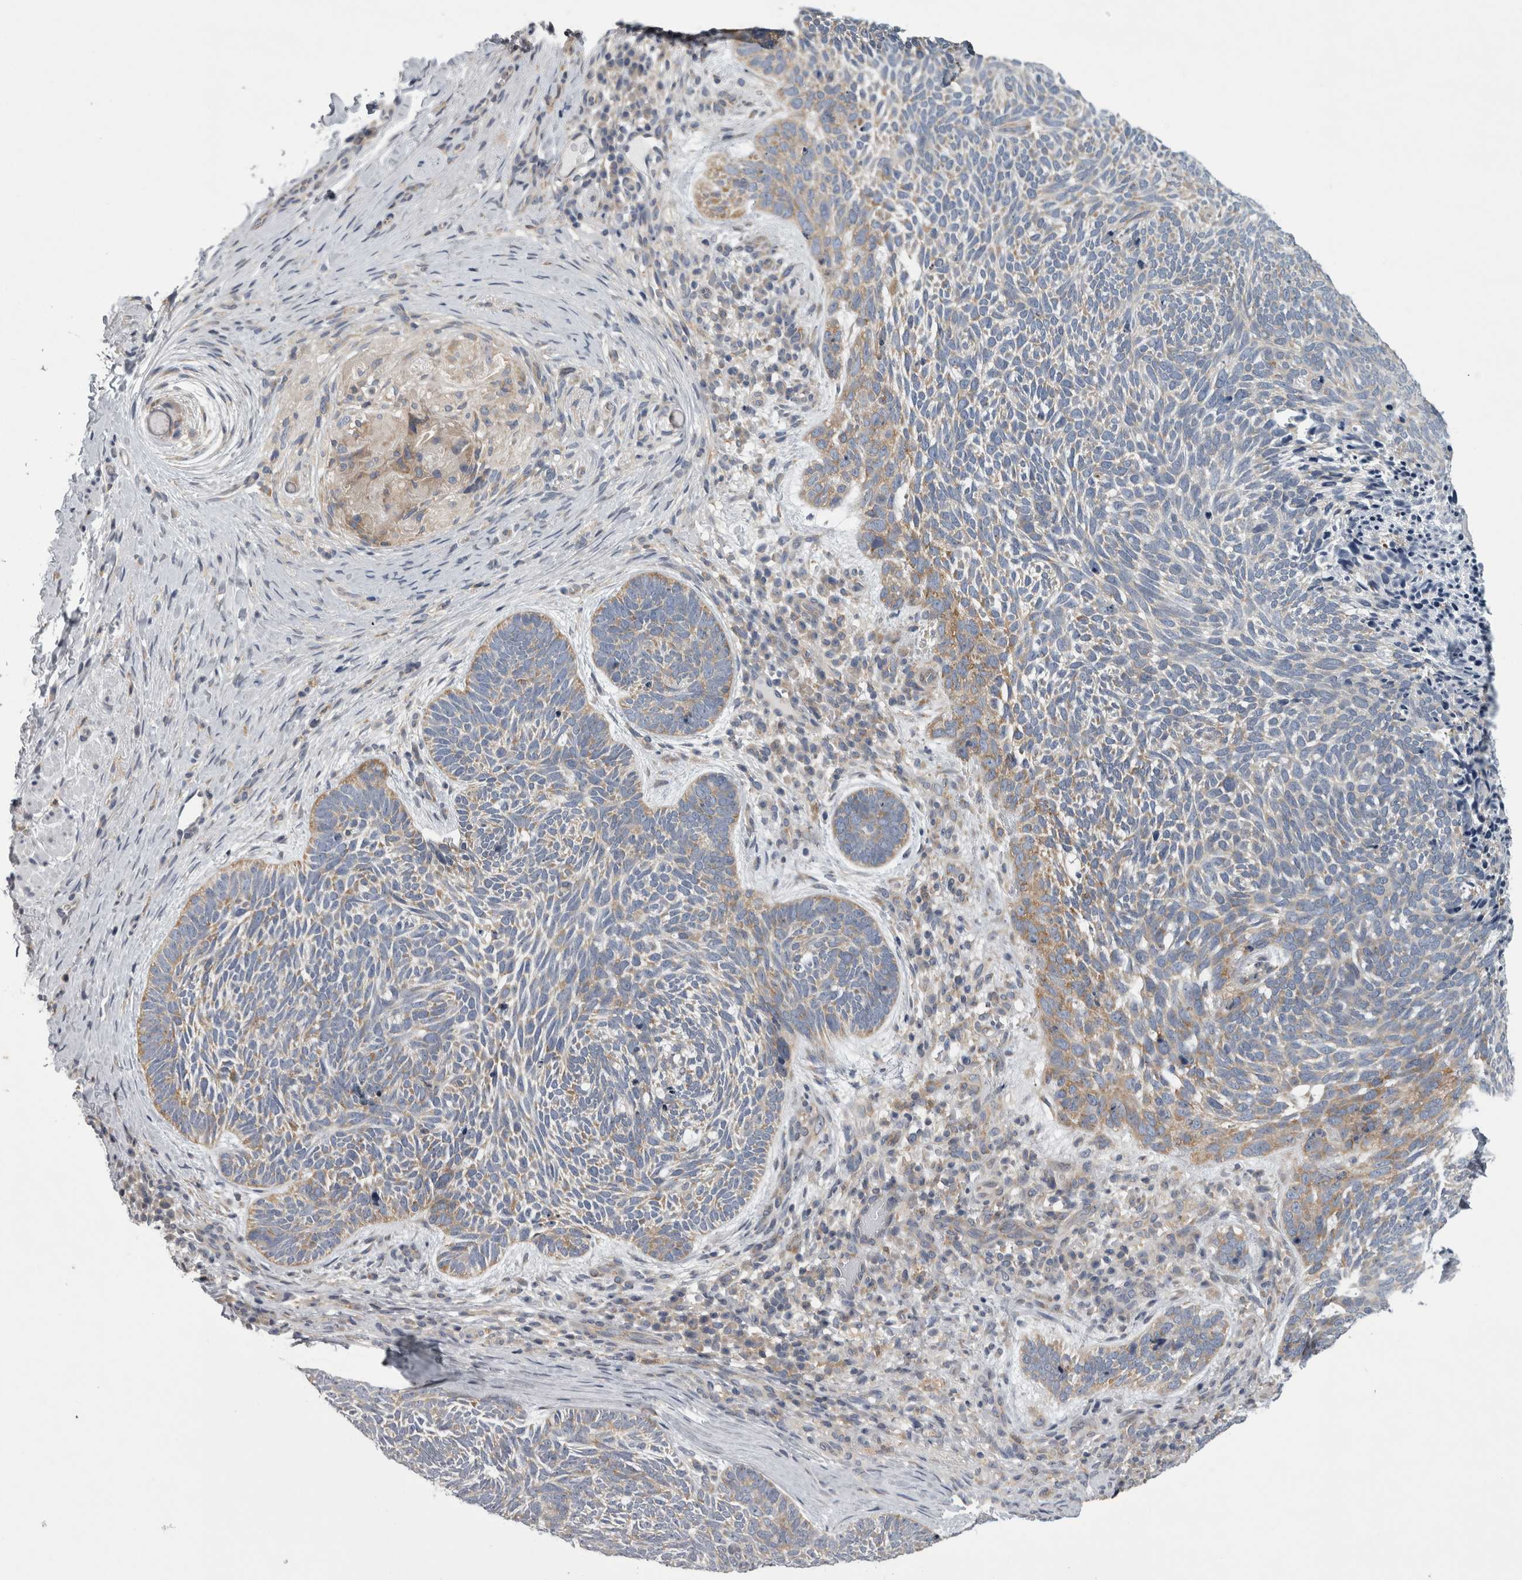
{"staining": {"intensity": "moderate", "quantity": ">75%", "location": "cytoplasmic/membranous"}, "tissue": "skin cancer", "cell_type": "Tumor cells", "image_type": "cancer", "snomed": [{"axis": "morphology", "description": "Basal cell carcinoma"}, {"axis": "topography", "description": "Skin"}], "caption": "The micrograph displays a brown stain indicating the presence of a protein in the cytoplasmic/membranous of tumor cells in basal cell carcinoma (skin).", "gene": "PRRC2C", "patient": {"sex": "female", "age": 85}}